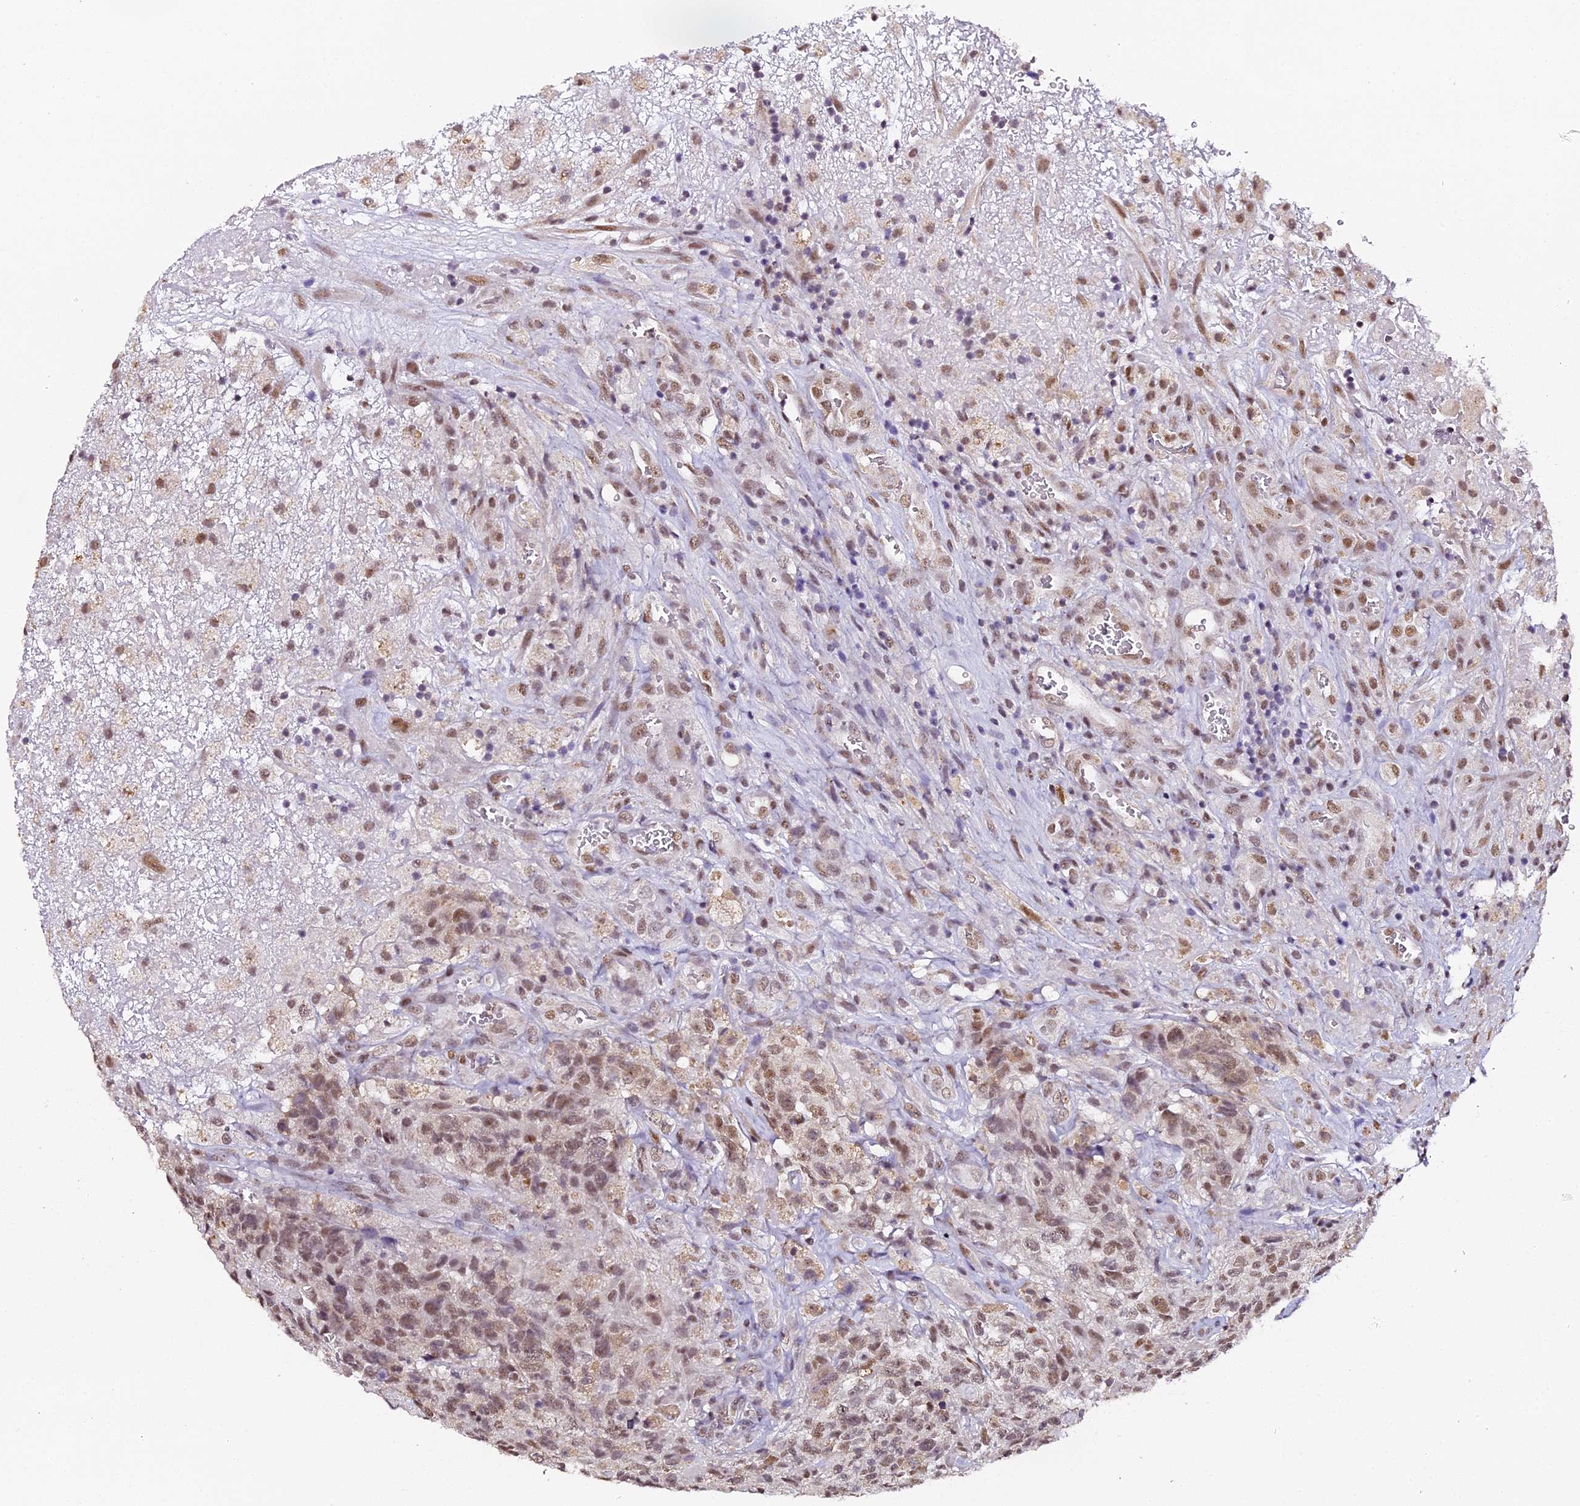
{"staining": {"intensity": "moderate", "quantity": "25%-75%", "location": "nuclear"}, "tissue": "glioma", "cell_type": "Tumor cells", "image_type": "cancer", "snomed": [{"axis": "morphology", "description": "Glioma, malignant, High grade"}, {"axis": "topography", "description": "Brain"}], "caption": "Brown immunohistochemical staining in glioma reveals moderate nuclear expression in about 25%-75% of tumor cells. (brown staining indicates protein expression, while blue staining denotes nuclei).", "gene": "NCBP1", "patient": {"sex": "male", "age": 69}}